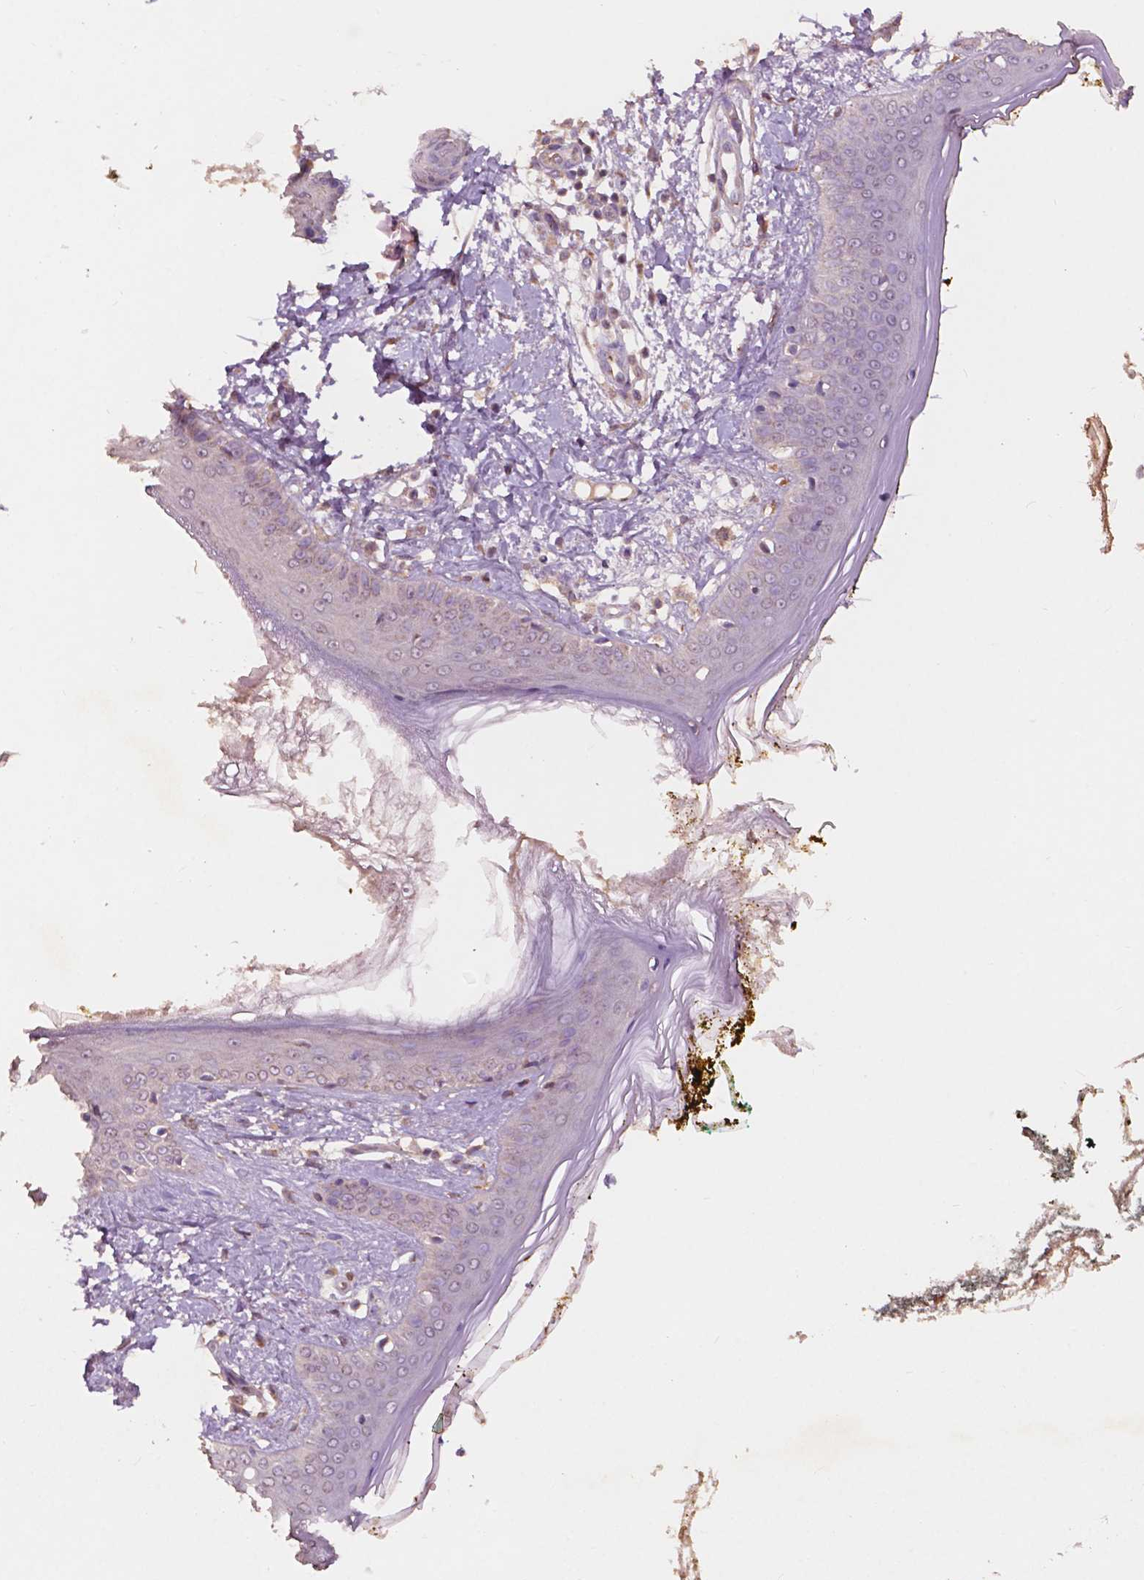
{"staining": {"intensity": "weak", "quantity": "25%-75%", "location": "cytoplasmic/membranous"}, "tissue": "skin", "cell_type": "Fibroblasts", "image_type": "normal", "snomed": [{"axis": "morphology", "description": "Normal tissue, NOS"}, {"axis": "topography", "description": "Skin"}], "caption": "Brown immunohistochemical staining in unremarkable skin displays weak cytoplasmic/membranous positivity in approximately 25%-75% of fibroblasts.", "gene": "CHPT1", "patient": {"sex": "female", "age": 34}}